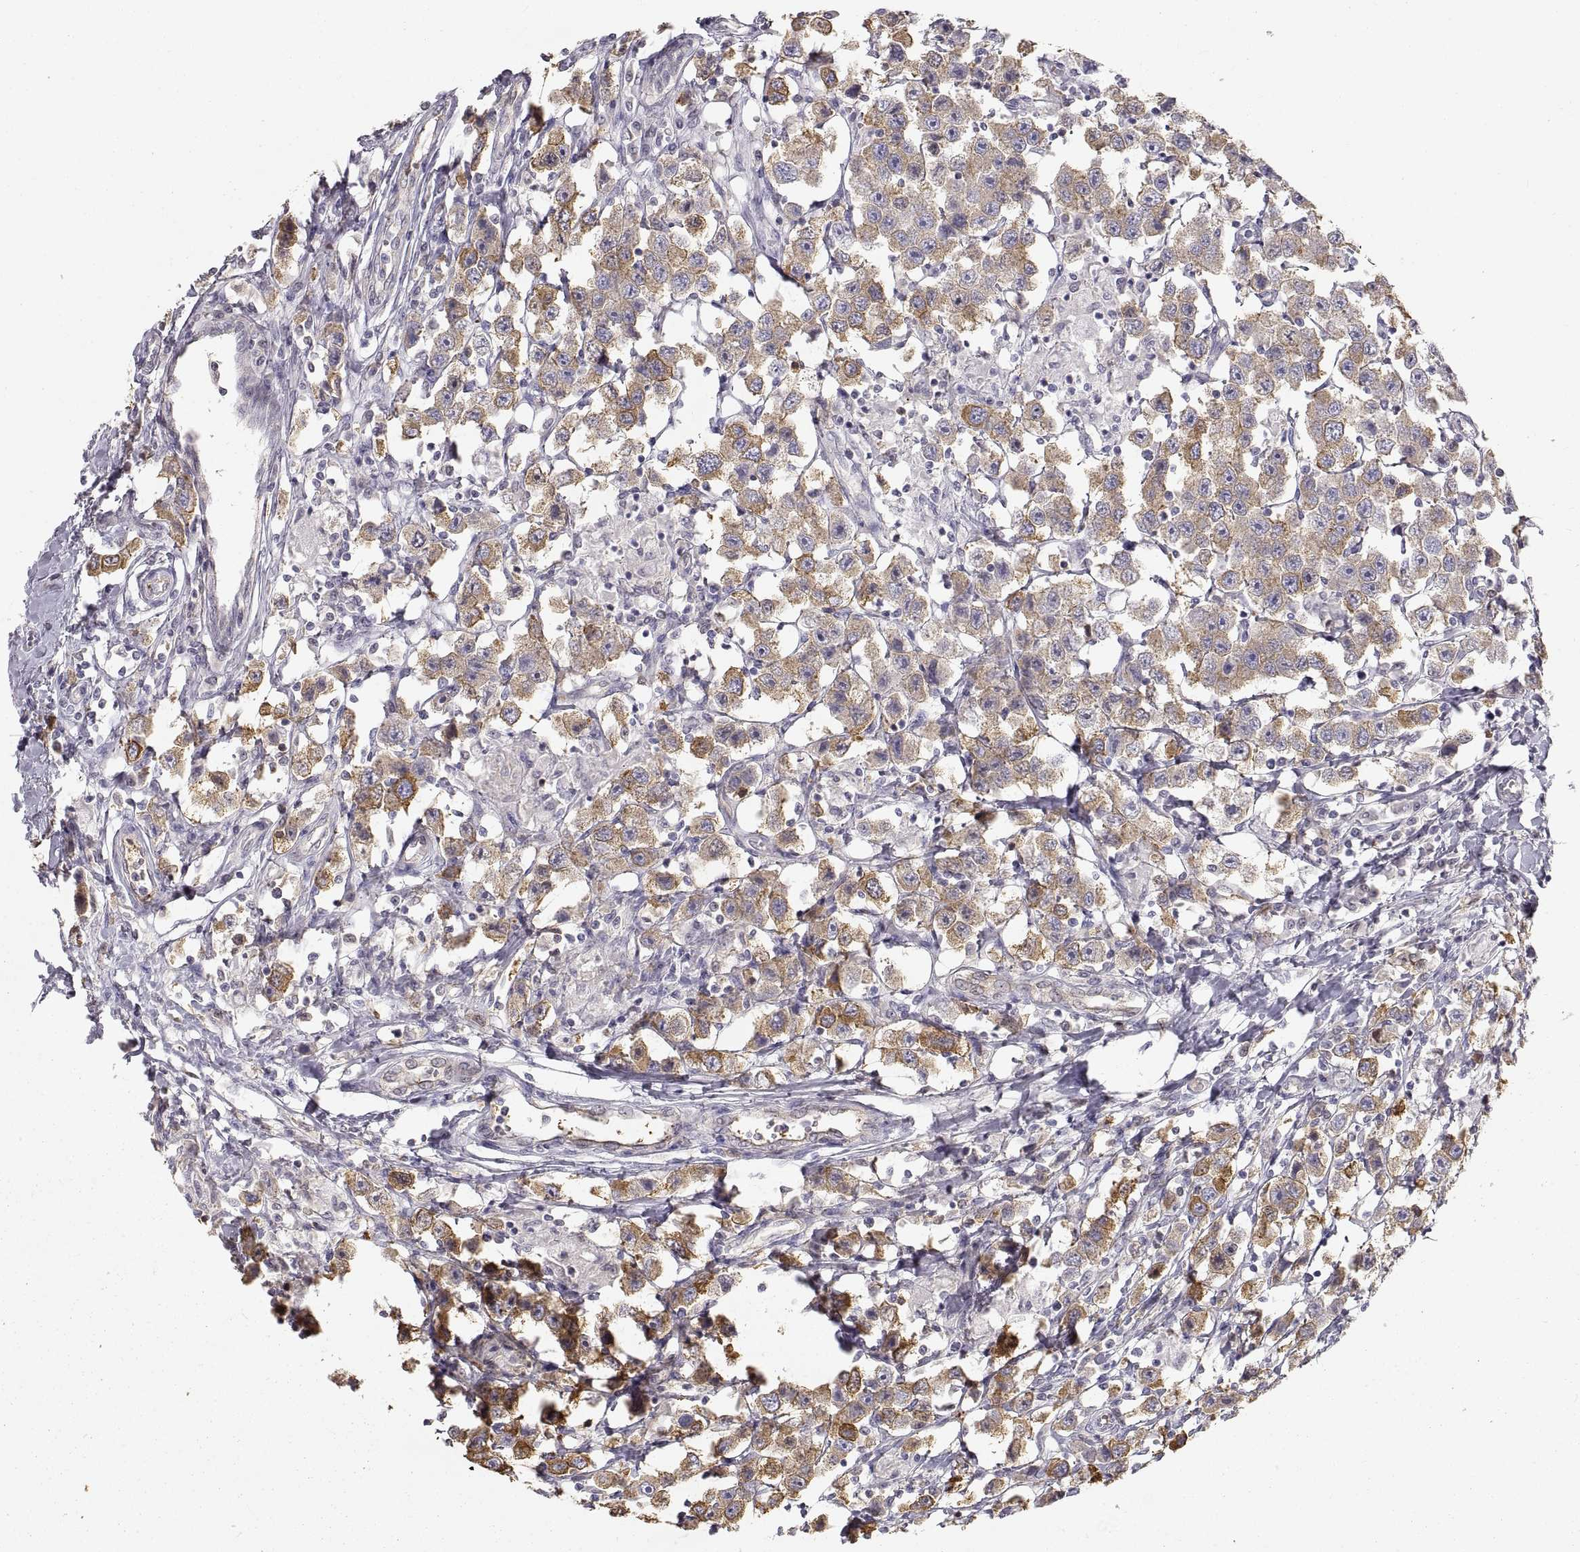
{"staining": {"intensity": "moderate", "quantity": "25%-75%", "location": "cytoplasmic/membranous"}, "tissue": "testis cancer", "cell_type": "Tumor cells", "image_type": "cancer", "snomed": [{"axis": "morphology", "description": "Seminoma, NOS"}, {"axis": "topography", "description": "Testis"}], "caption": "Immunohistochemistry histopathology image of human testis cancer stained for a protein (brown), which demonstrates medium levels of moderate cytoplasmic/membranous expression in approximately 25%-75% of tumor cells.", "gene": "HSP90AB1", "patient": {"sex": "male", "age": 45}}